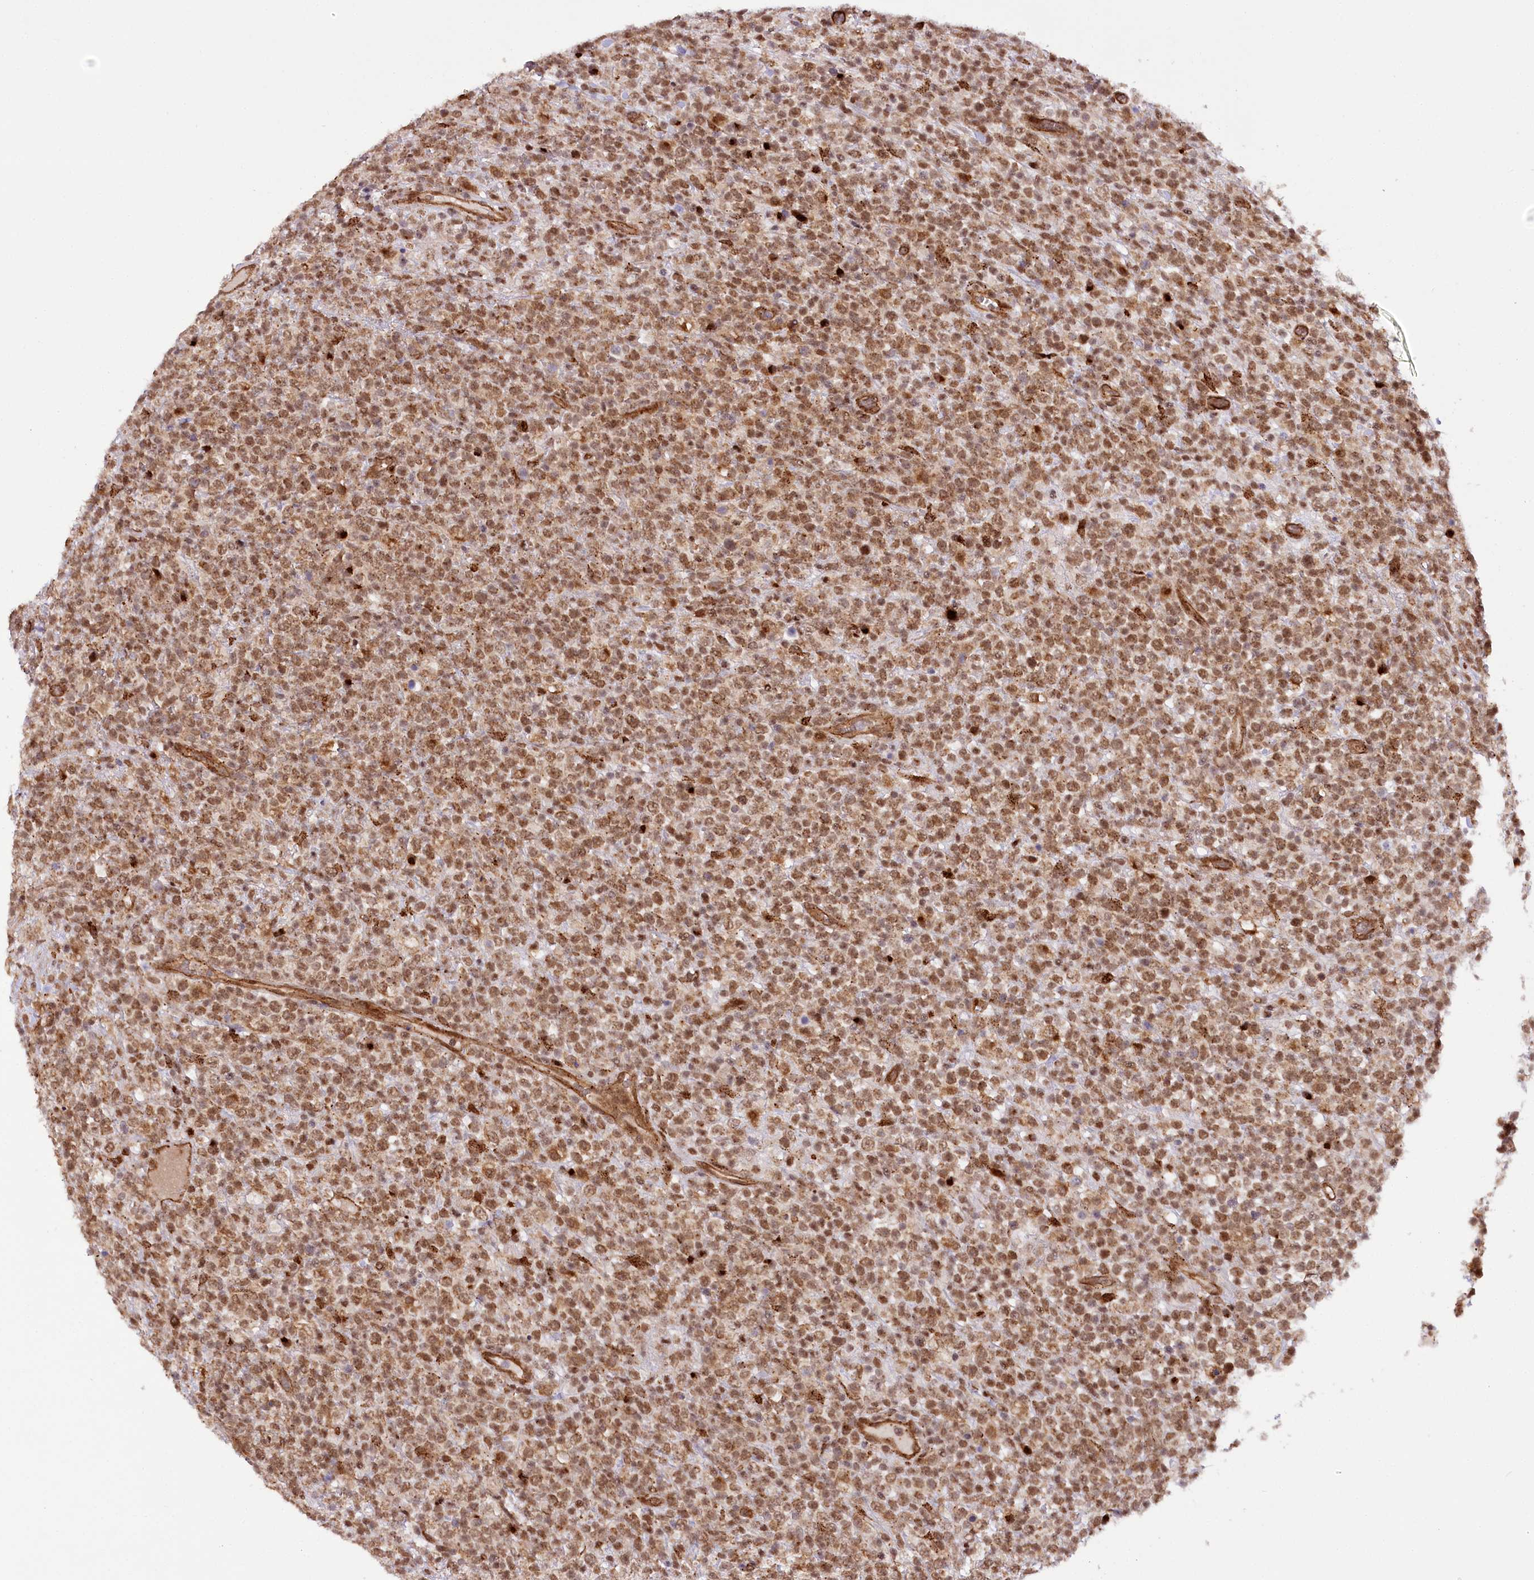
{"staining": {"intensity": "moderate", "quantity": ">75%", "location": "cytoplasmic/membranous,nuclear"}, "tissue": "lymphoma", "cell_type": "Tumor cells", "image_type": "cancer", "snomed": [{"axis": "morphology", "description": "Malignant lymphoma, non-Hodgkin's type, High grade"}, {"axis": "topography", "description": "Colon"}], "caption": "Protein expression analysis of human lymphoma reveals moderate cytoplasmic/membranous and nuclear staining in about >75% of tumor cells.", "gene": "COPG1", "patient": {"sex": "female", "age": 53}}